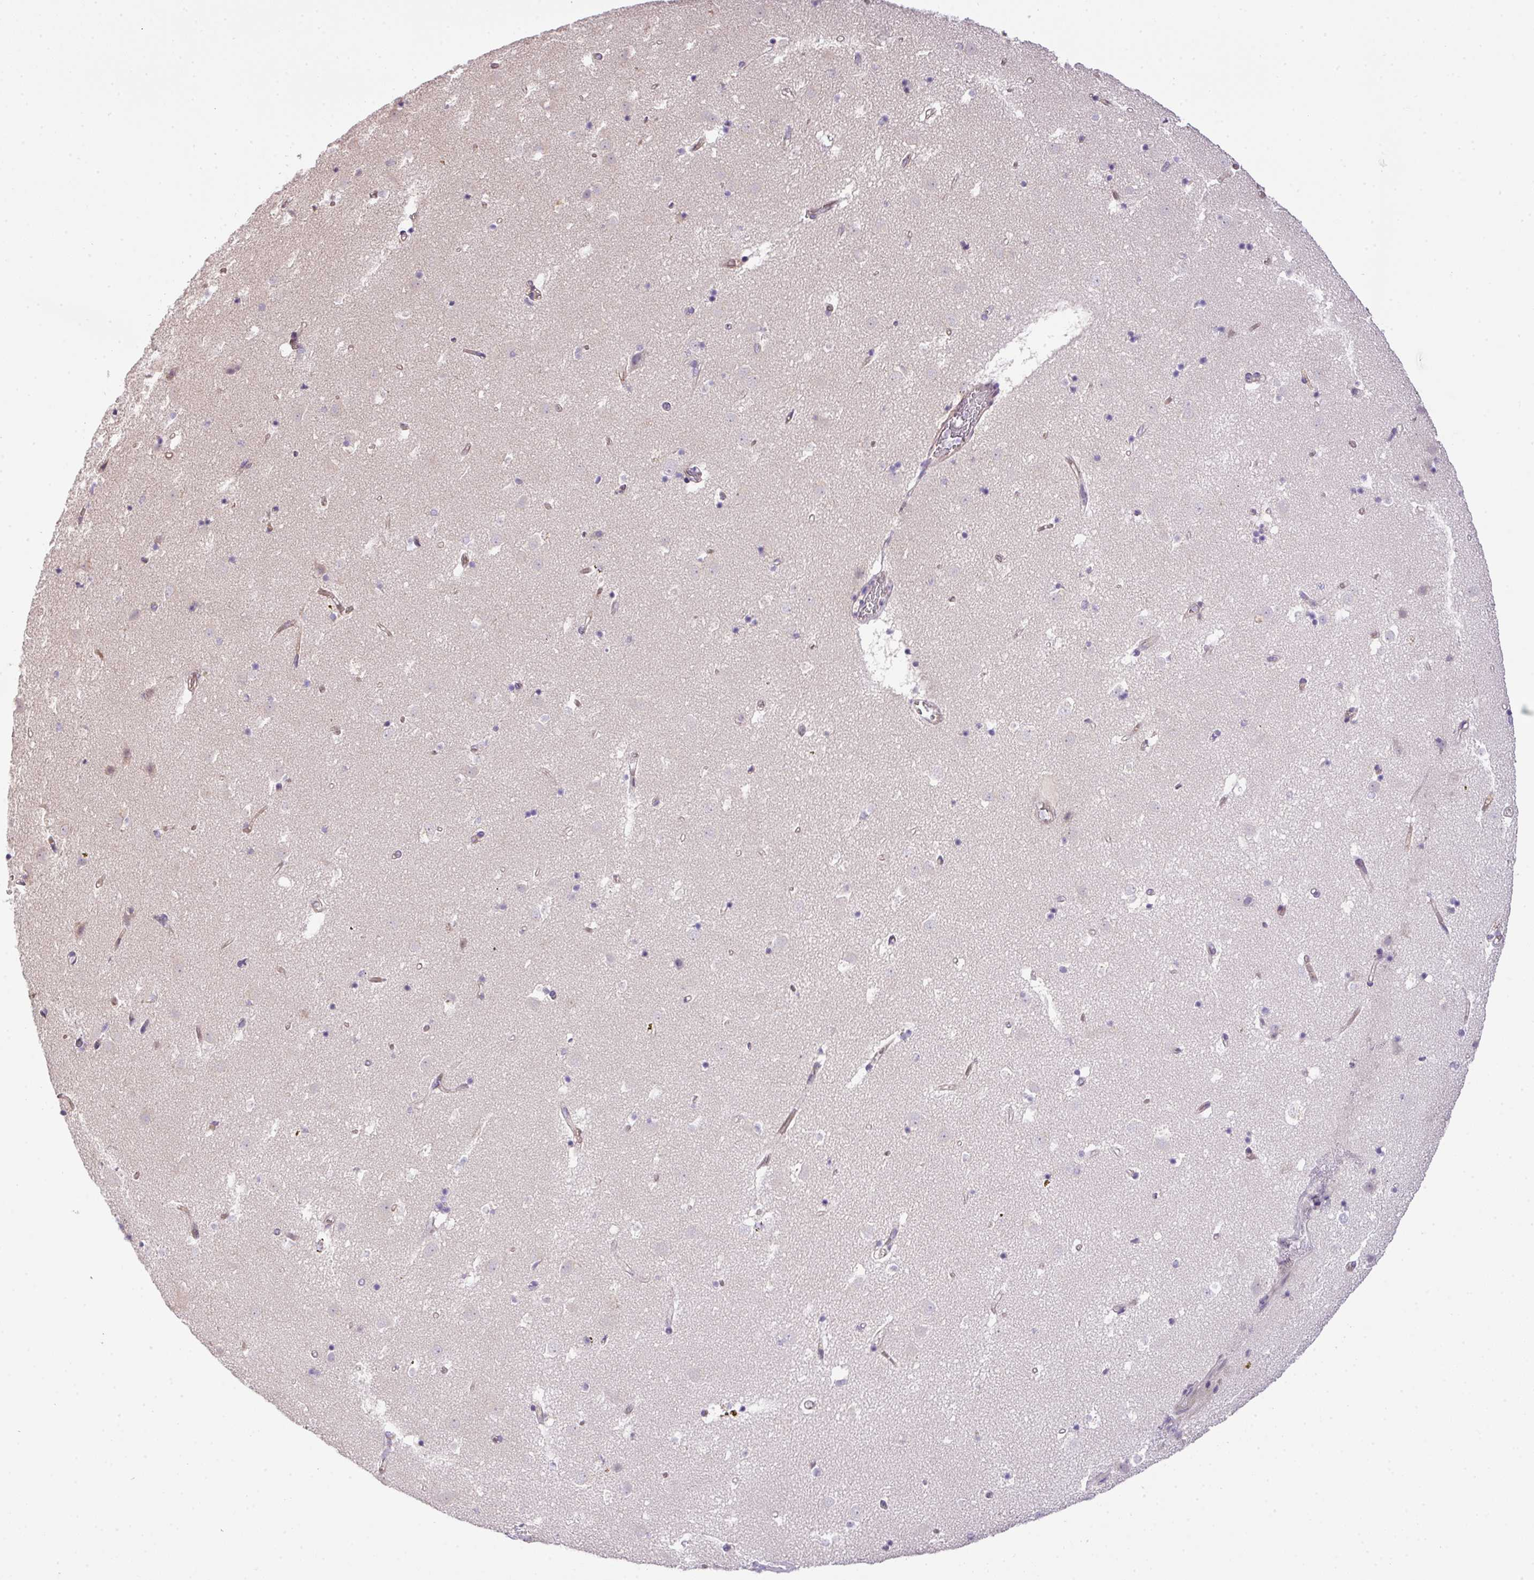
{"staining": {"intensity": "negative", "quantity": "none", "location": "none"}, "tissue": "caudate", "cell_type": "Glial cells", "image_type": "normal", "snomed": [{"axis": "morphology", "description": "Normal tissue, NOS"}, {"axis": "topography", "description": "Lateral ventricle wall"}], "caption": "Immunohistochemical staining of benign caudate exhibits no significant staining in glial cells.", "gene": "PIK3R5", "patient": {"sex": "male", "age": 58}}